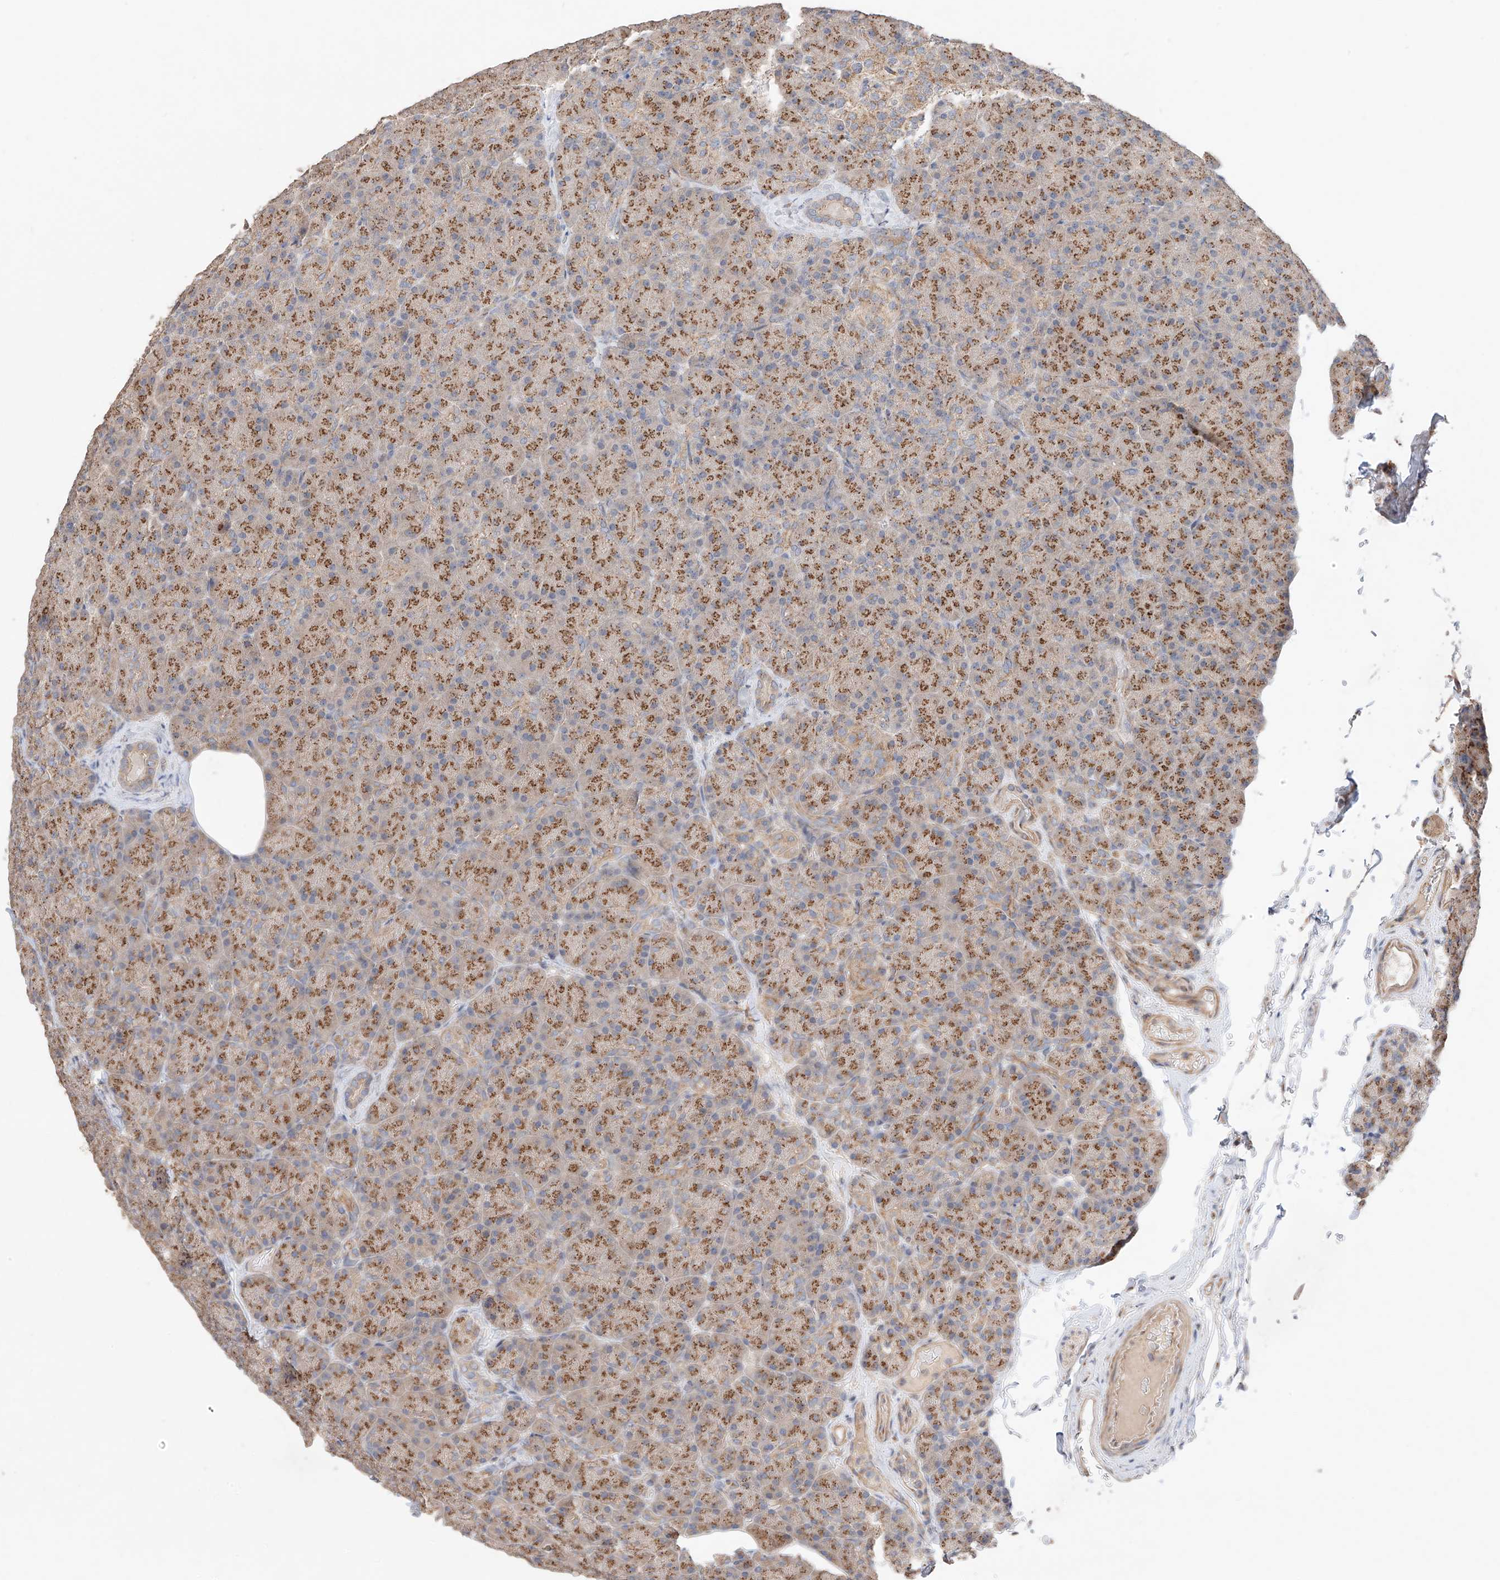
{"staining": {"intensity": "moderate", "quantity": ">75%", "location": "cytoplasmic/membranous"}, "tissue": "pancreas", "cell_type": "Exocrine glandular cells", "image_type": "normal", "snomed": [{"axis": "morphology", "description": "Normal tissue, NOS"}, {"axis": "topography", "description": "Pancreas"}], "caption": "IHC staining of normal pancreas, which exhibits medium levels of moderate cytoplasmic/membranous staining in about >75% of exocrine glandular cells indicating moderate cytoplasmic/membranous protein staining. The staining was performed using DAB (brown) for protein detection and nuclei were counterstained in hematoxylin (blue).", "gene": "MOSPD1", "patient": {"sex": "female", "age": 43}}